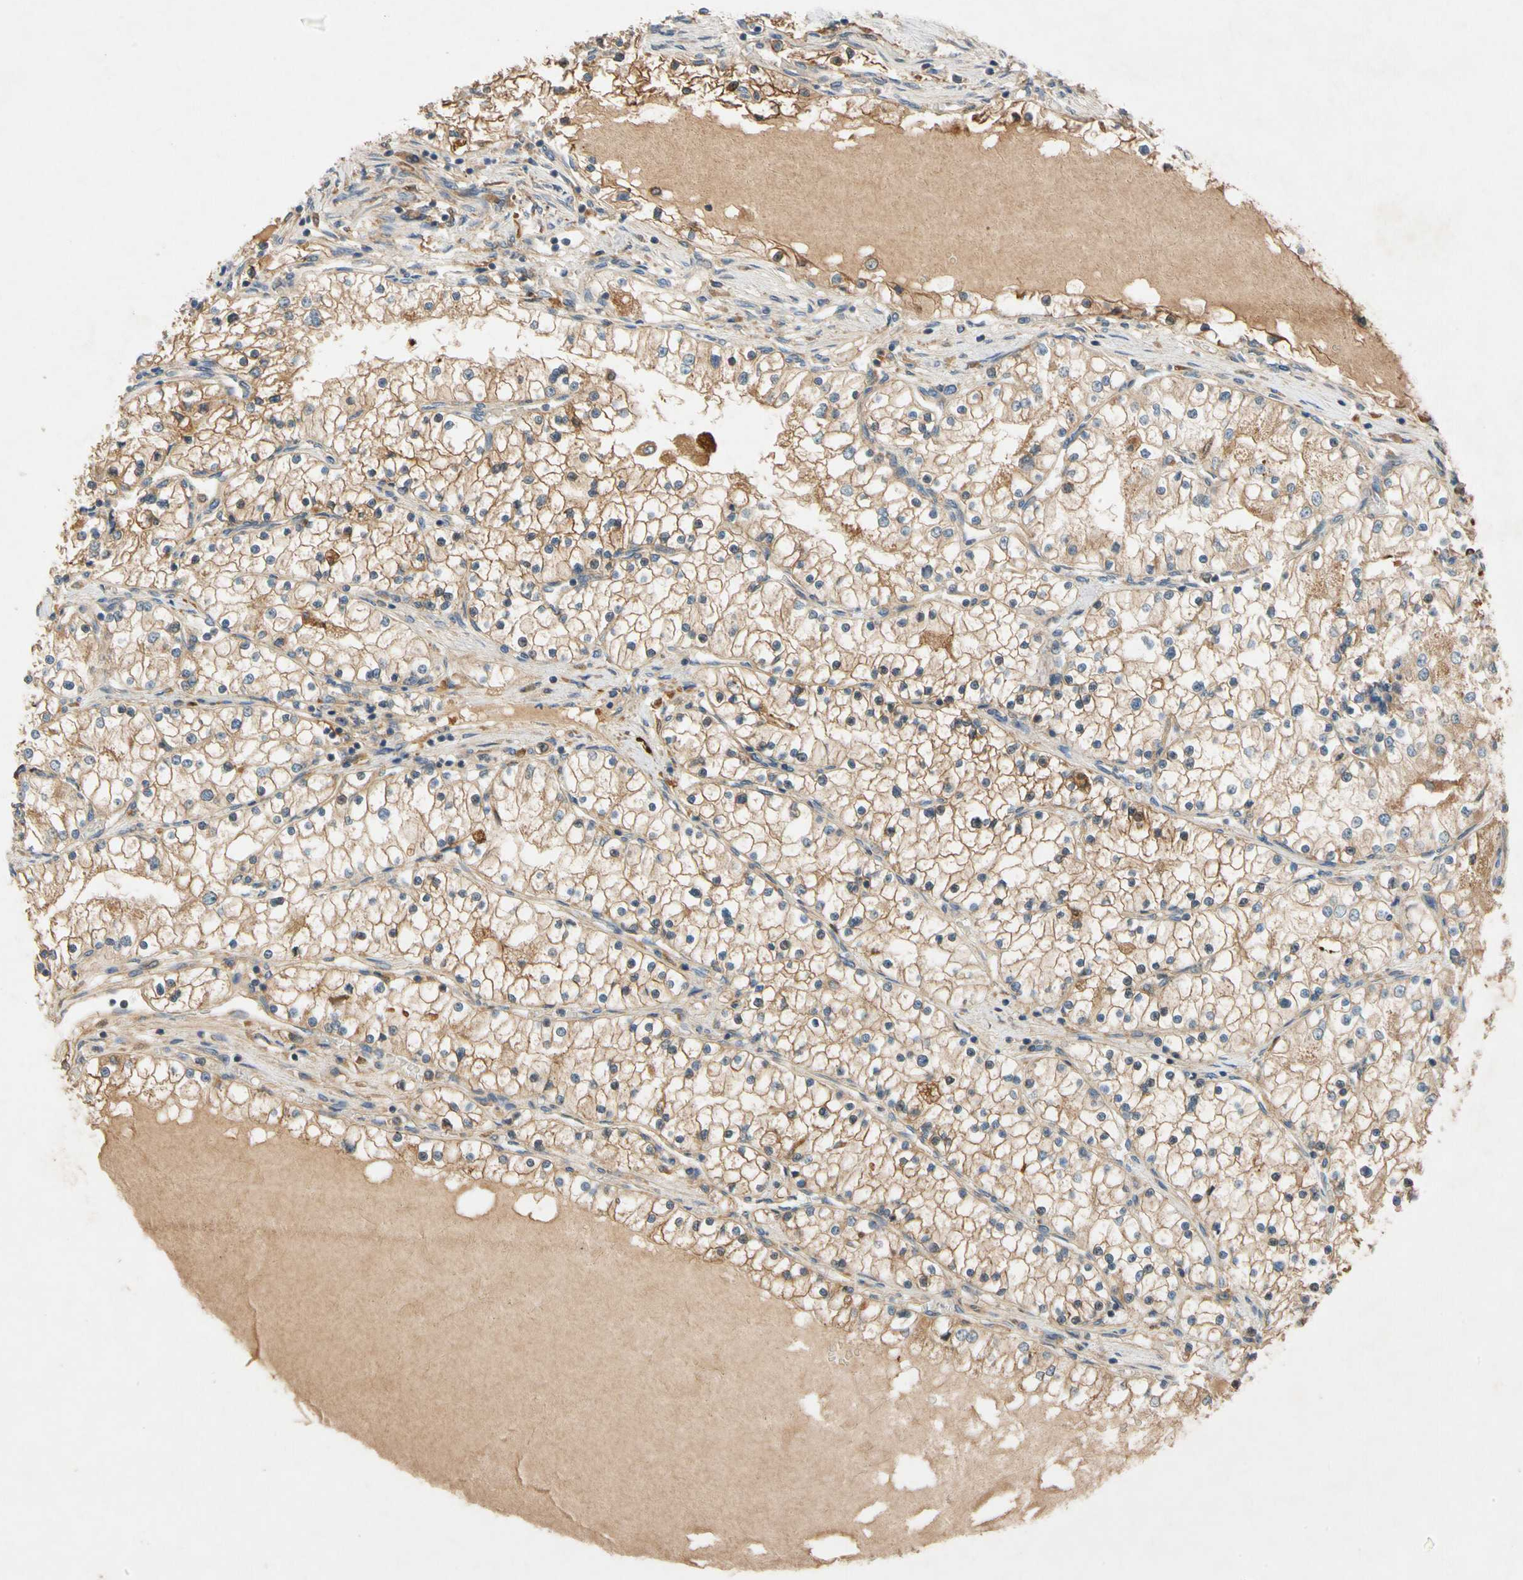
{"staining": {"intensity": "weak", "quantity": "25%-75%", "location": "cytoplasmic/membranous"}, "tissue": "renal cancer", "cell_type": "Tumor cells", "image_type": "cancer", "snomed": [{"axis": "morphology", "description": "Adenocarcinoma, NOS"}, {"axis": "topography", "description": "Kidney"}], "caption": "An image of human renal cancer stained for a protein shows weak cytoplasmic/membranous brown staining in tumor cells. (IHC, brightfield microscopy, high magnification).", "gene": "USP46", "patient": {"sex": "male", "age": 68}}